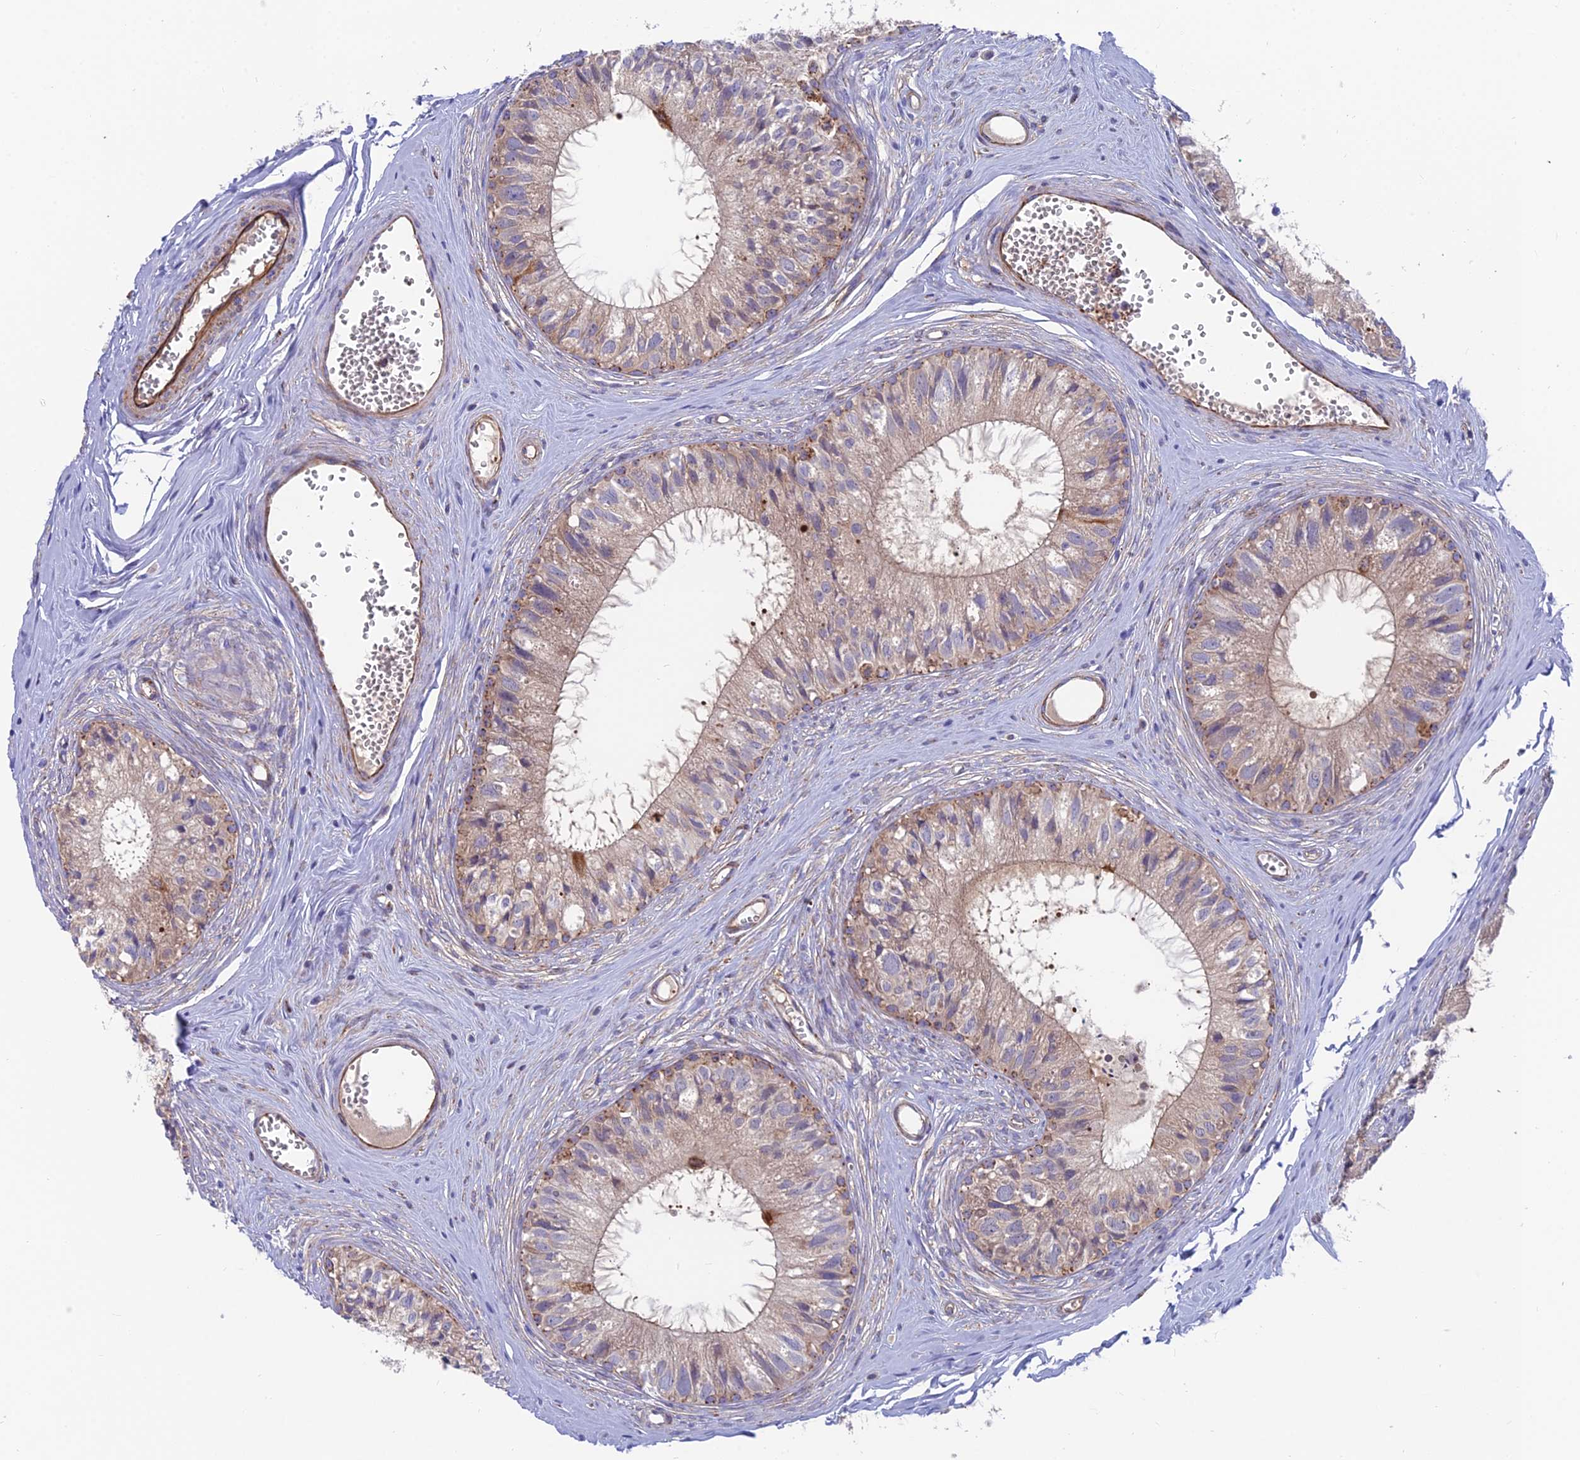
{"staining": {"intensity": "moderate", "quantity": "25%-75%", "location": "cytoplasmic/membranous"}, "tissue": "epididymis", "cell_type": "Glandular cells", "image_type": "normal", "snomed": [{"axis": "morphology", "description": "Normal tissue, NOS"}, {"axis": "topography", "description": "Epididymis"}], "caption": "High-power microscopy captured an IHC image of normal epididymis, revealing moderate cytoplasmic/membranous positivity in approximately 25%-75% of glandular cells. The protein is stained brown, and the nuclei are stained in blue (DAB IHC with brightfield microscopy, high magnification).", "gene": "TIGD6", "patient": {"sex": "male", "age": 36}}